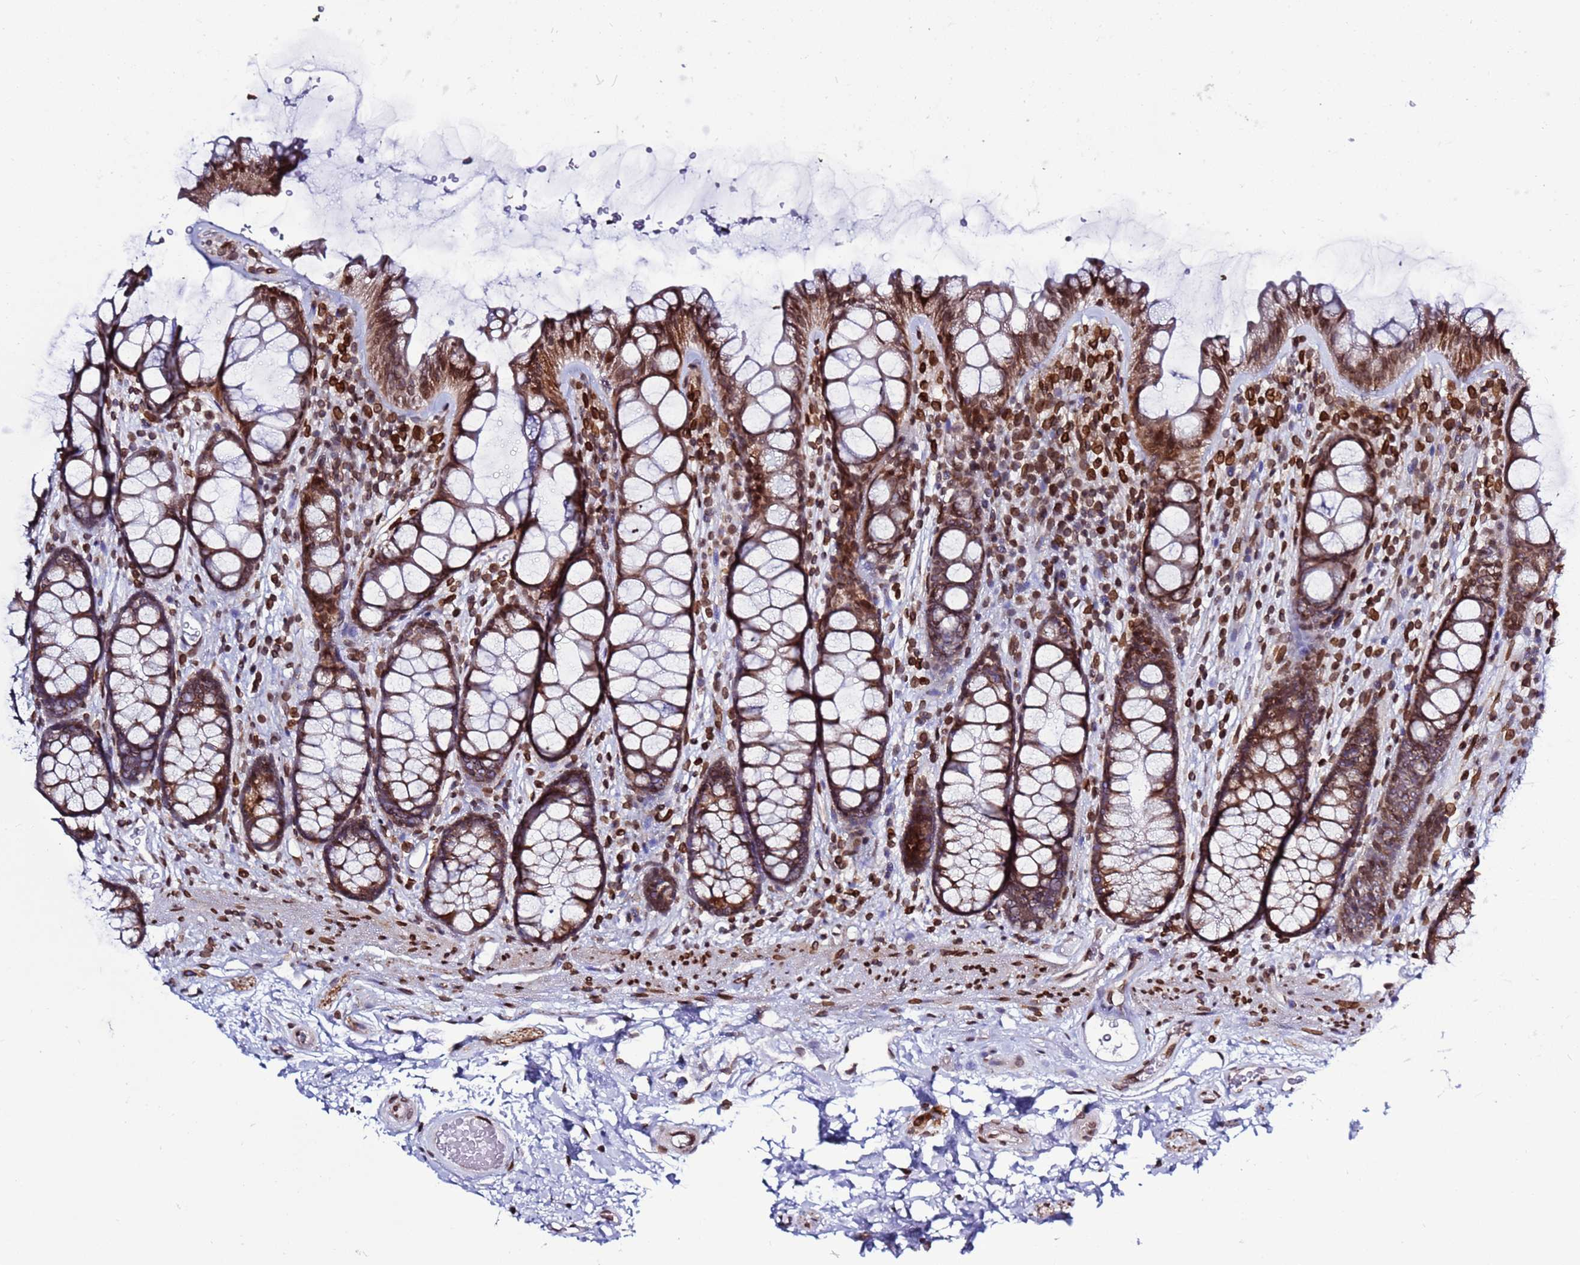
{"staining": {"intensity": "moderate", "quantity": ">75%", "location": "nuclear"}, "tissue": "colon", "cell_type": "Endothelial cells", "image_type": "normal", "snomed": [{"axis": "morphology", "description": "Normal tissue, NOS"}, {"axis": "topography", "description": "Colon"}], "caption": "IHC micrograph of unremarkable colon stained for a protein (brown), which exhibits medium levels of moderate nuclear expression in approximately >75% of endothelial cells.", "gene": "TOR1AIP1", "patient": {"sex": "female", "age": 82}}